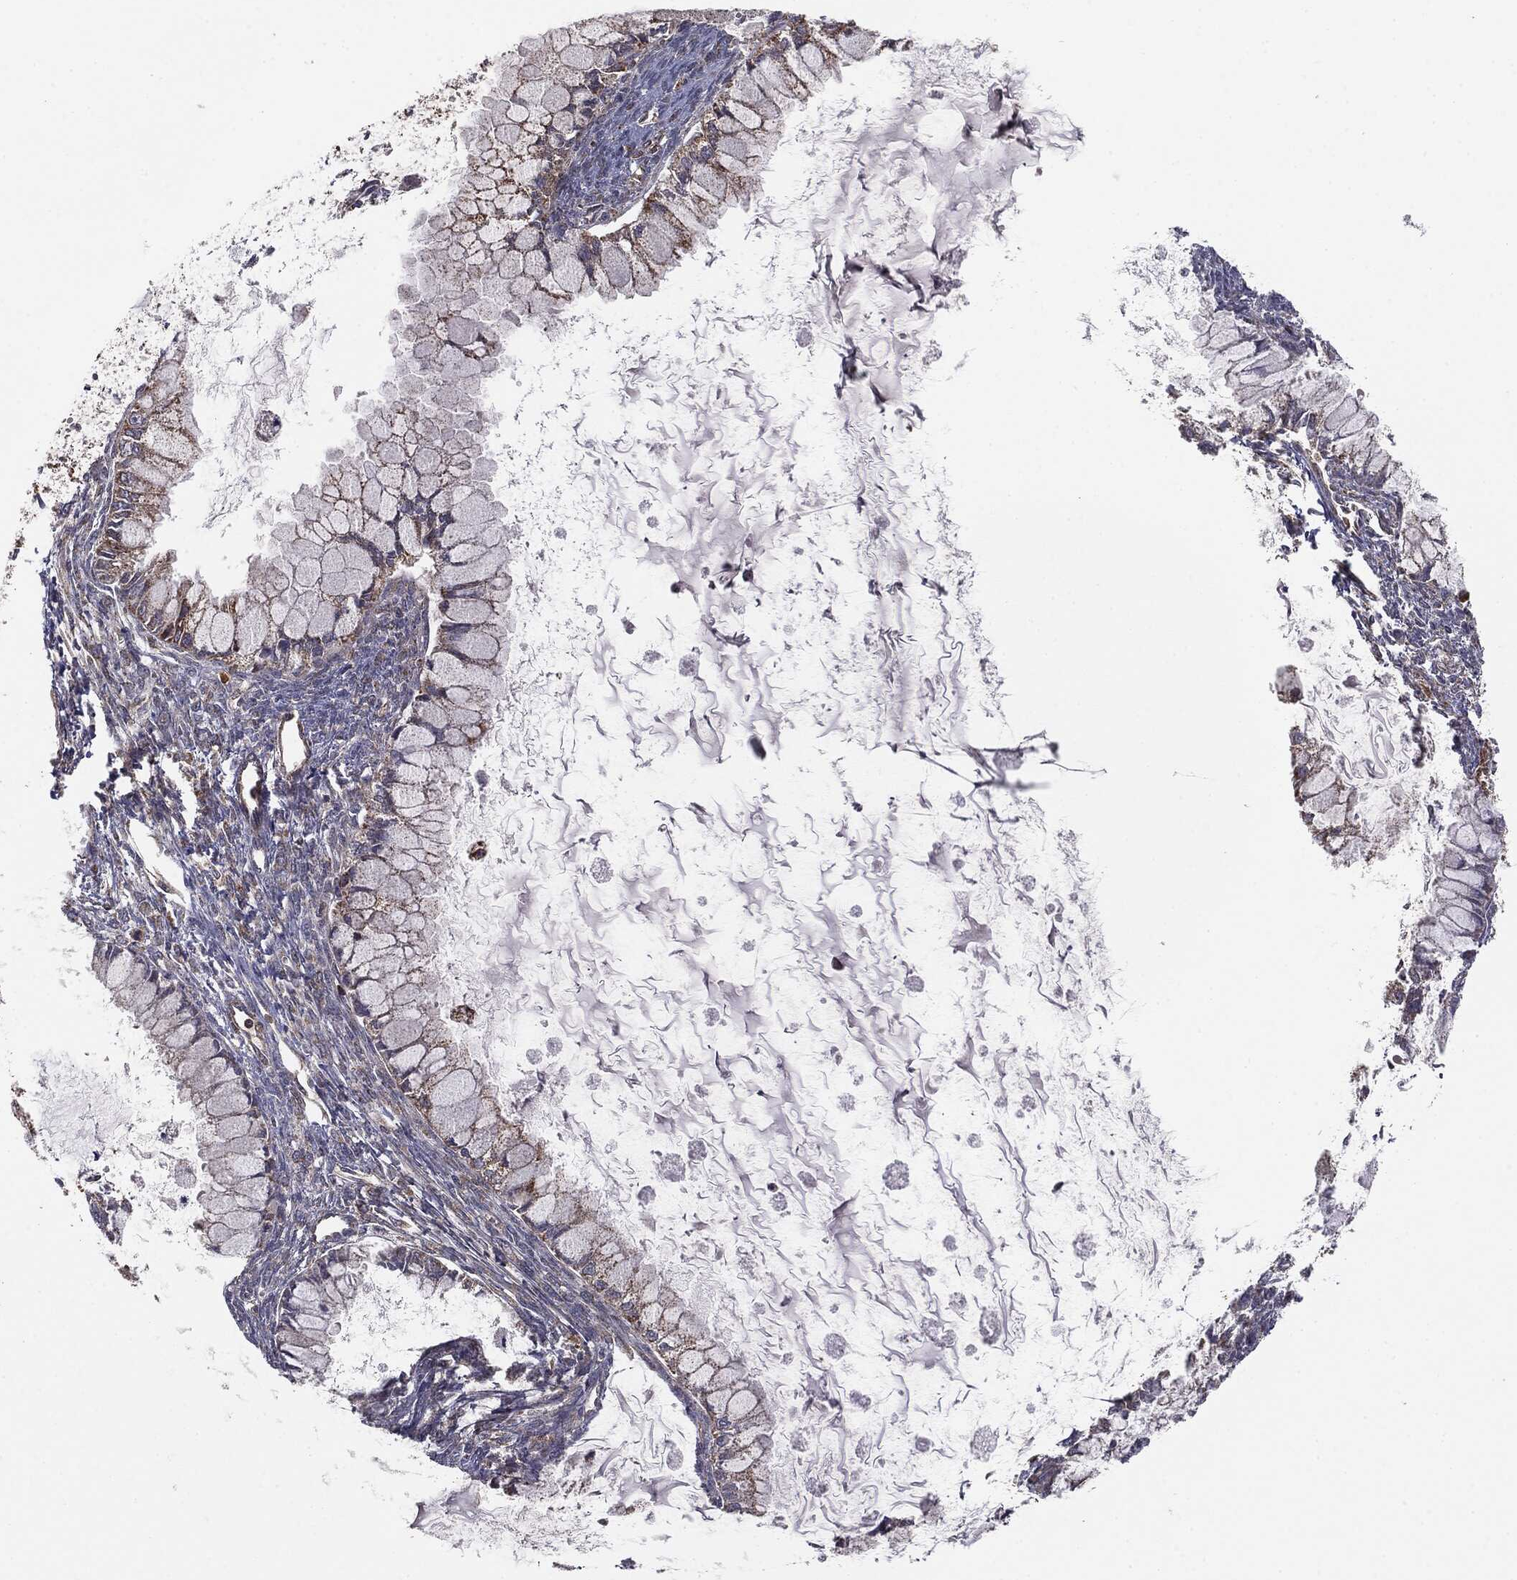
{"staining": {"intensity": "moderate", "quantity": ">75%", "location": "cytoplasmic/membranous"}, "tissue": "ovarian cancer", "cell_type": "Tumor cells", "image_type": "cancer", "snomed": [{"axis": "morphology", "description": "Cystadenocarcinoma, mucinous, NOS"}, {"axis": "topography", "description": "Ovary"}], "caption": "High-magnification brightfield microscopy of ovarian mucinous cystadenocarcinoma stained with DAB (brown) and counterstained with hematoxylin (blue). tumor cells exhibit moderate cytoplasmic/membranous expression is identified in about>75% of cells.", "gene": "MTOR", "patient": {"sex": "female", "age": 34}}